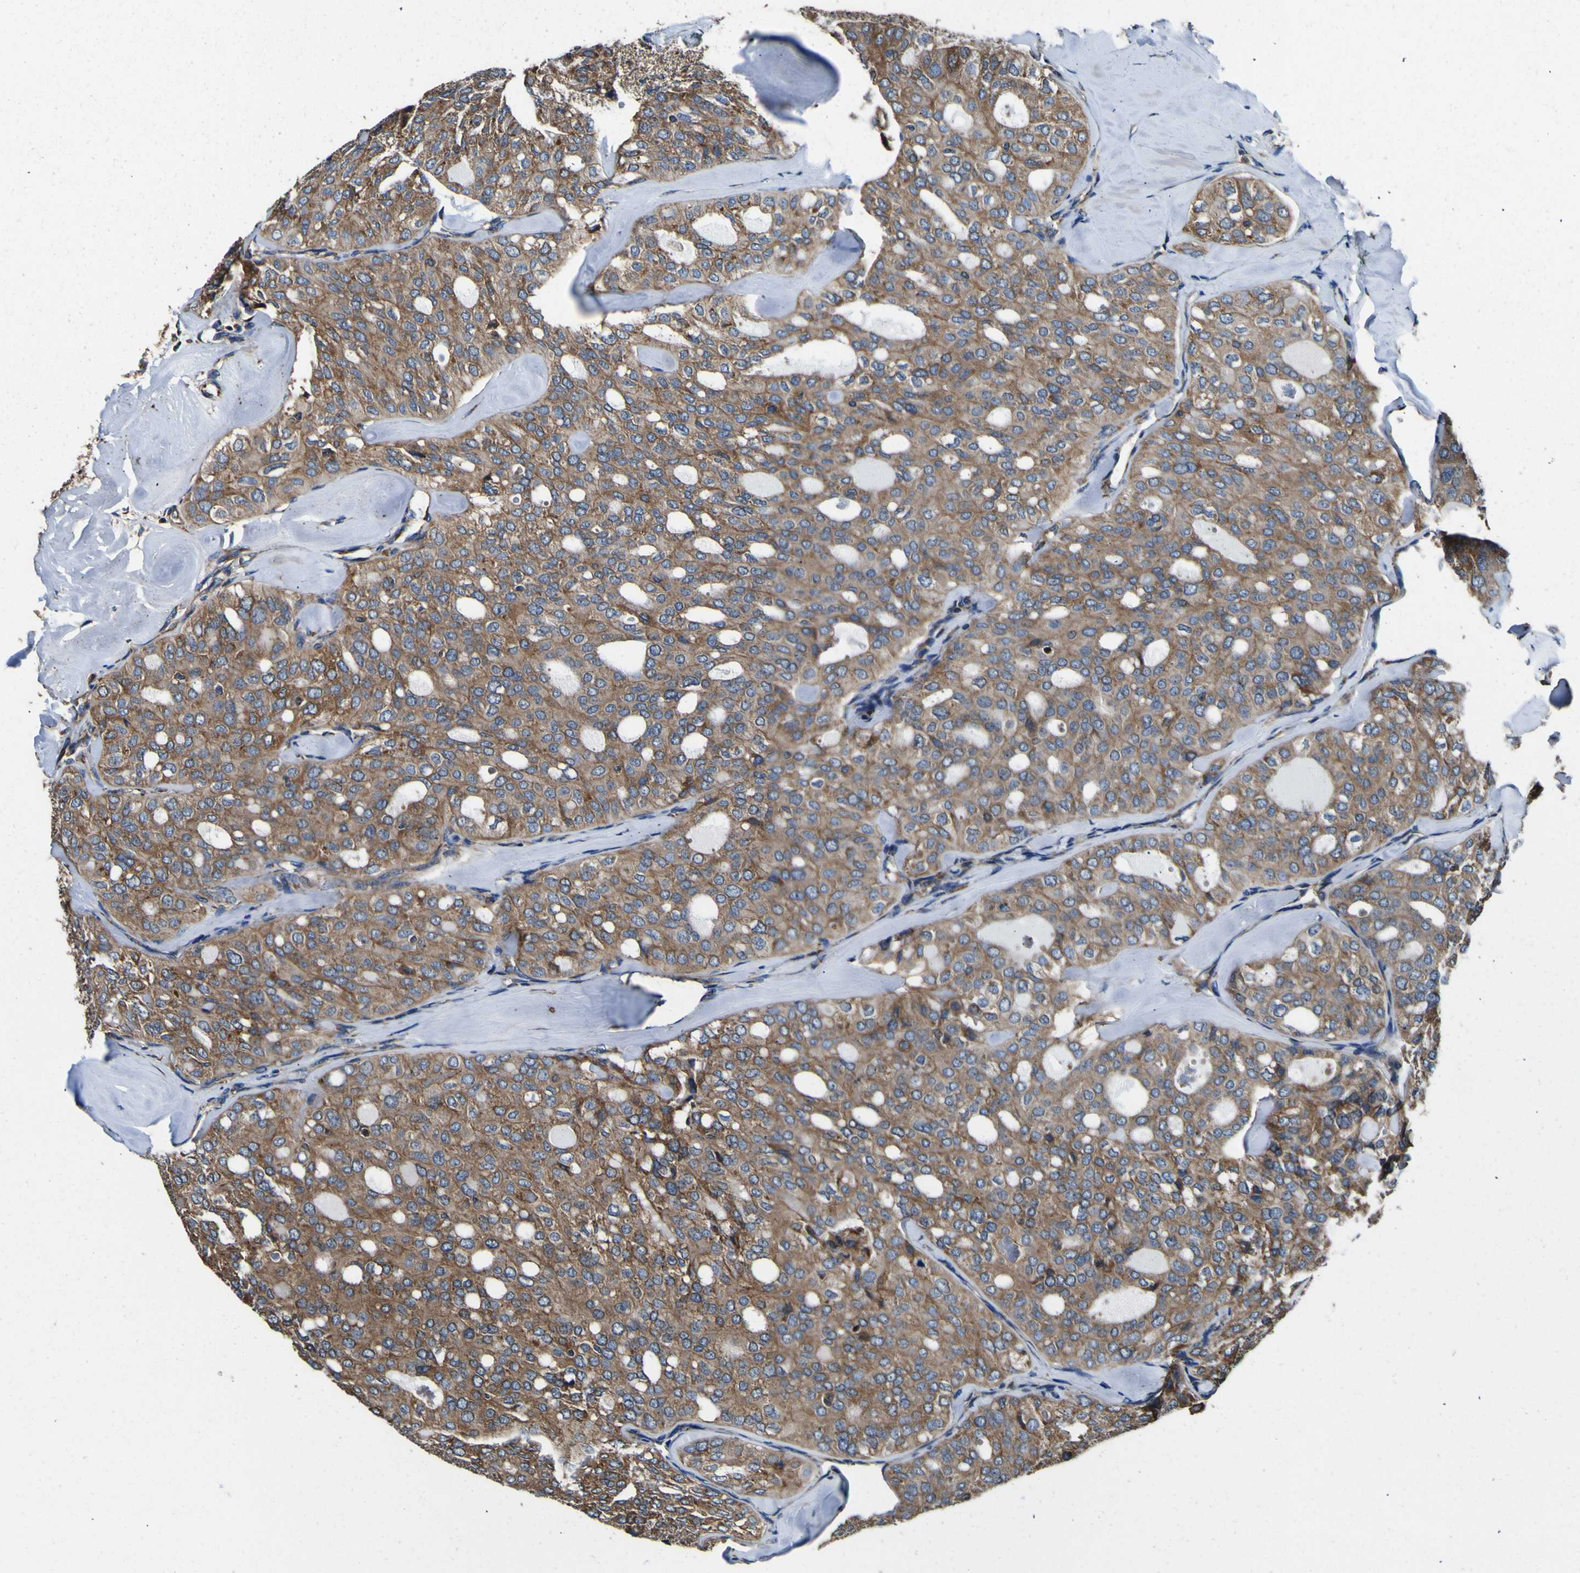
{"staining": {"intensity": "weak", "quantity": ">75%", "location": "cytoplasmic/membranous"}, "tissue": "thyroid cancer", "cell_type": "Tumor cells", "image_type": "cancer", "snomed": [{"axis": "morphology", "description": "Follicular adenoma carcinoma, NOS"}, {"axis": "topography", "description": "Thyroid gland"}], "caption": "The image demonstrates staining of thyroid follicular adenoma carcinoma, revealing weak cytoplasmic/membranous protein positivity (brown color) within tumor cells.", "gene": "INPP5A", "patient": {"sex": "male", "age": 75}}